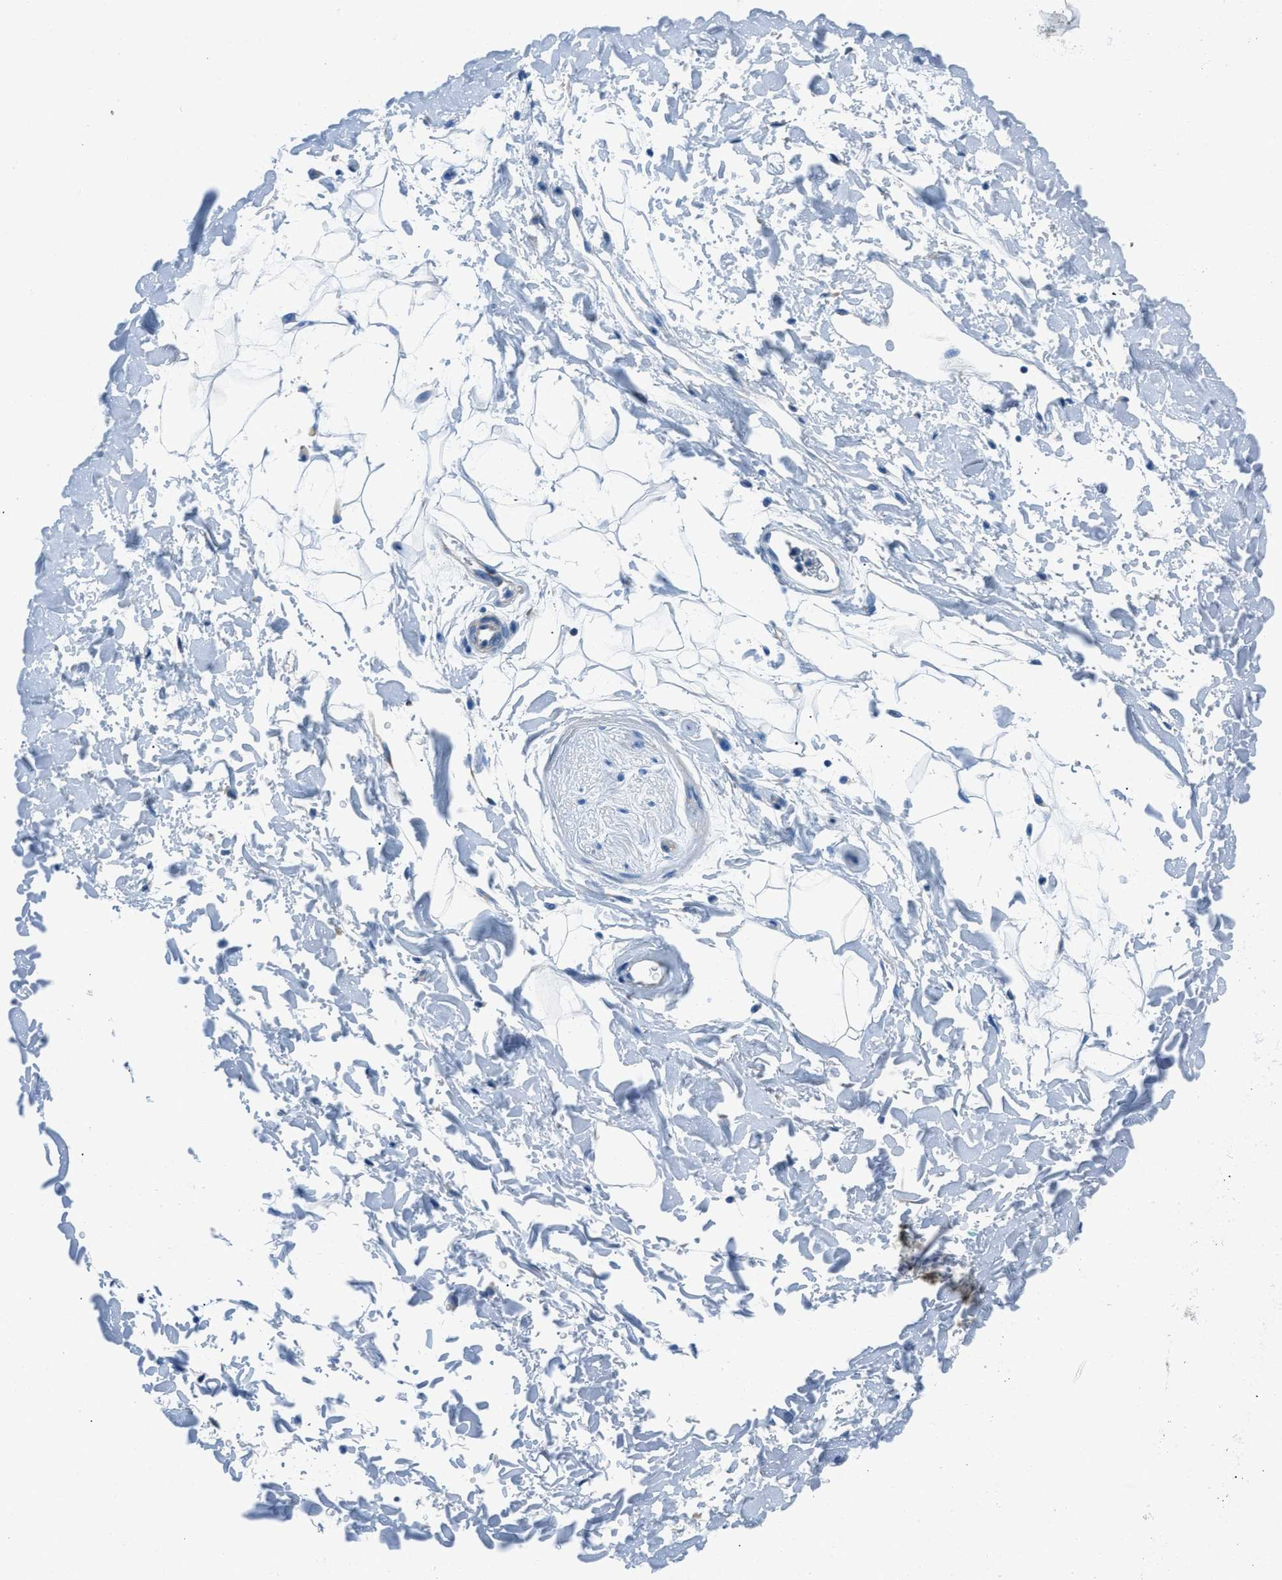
{"staining": {"intensity": "negative", "quantity": "none", "location": "none"}, "tissue": "adipose tissue", "cell_type": "Adipocytes", "image_type": "normal", "snomed": [{"axis": "morphology", "description": "Normal tissue, NOS"}, {"axis": "topography", "description": "Soft tissue"}], "caption": "An immunohistochemistry histopathology image of benign adipose tissue is shown. There is no staining in adipocytes of adipose tissue. The staining is performed using DAB brown chromogen with nuclei counter-stained in using hematoxylin.", "gene": "SARS1", "patient": {"sex": "male", "age": 72}}